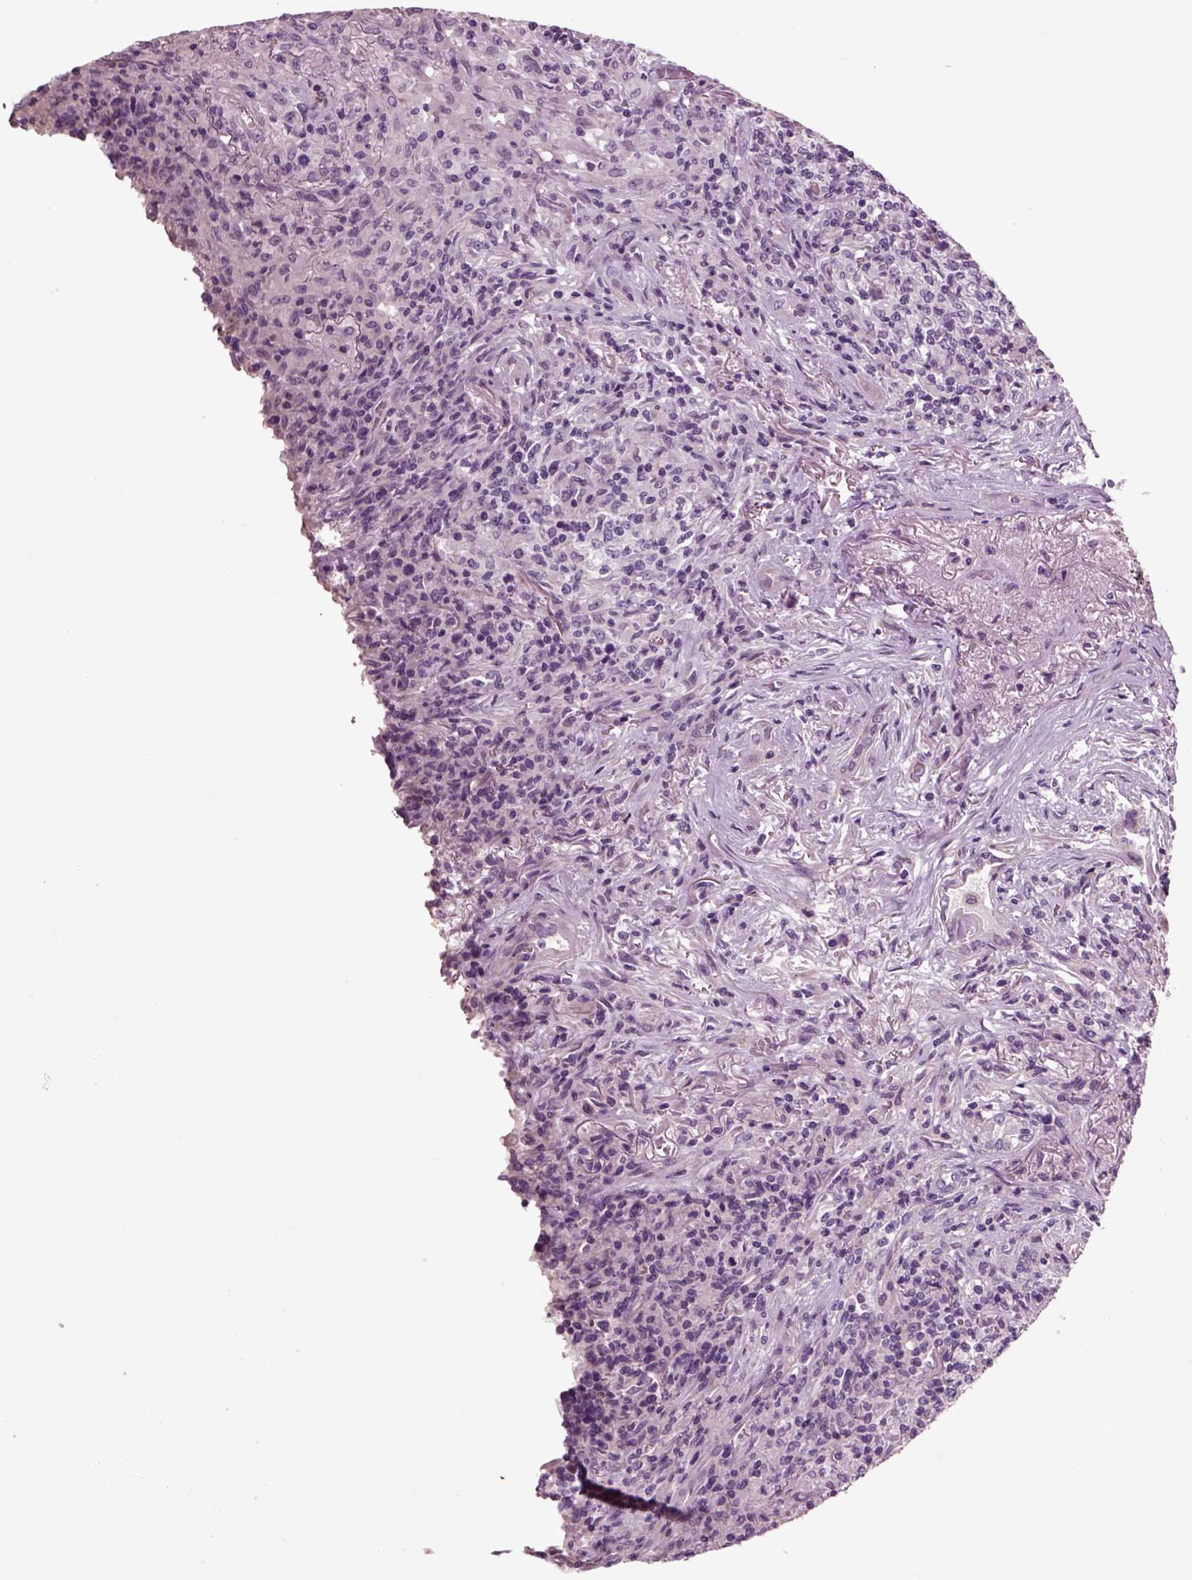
{"staining": {"intensity": "negative", "quantity": "none", "location": "none"}, "tissue": "lymphoma", "cell_type": "Tumor cells", "image_type": "cancer", "snomed": [{"axis": "morphology", "description": "Malignant lymphoma, non-Hodgkin's type, High grade"}, {"axis": "topography", "description": "Lung"}], "caption": "This is a image of IHC staining of malignant lymphoma, non-Hodgkin's type (high-grade), which shows no staining in tumor cells.", "gene": "CHGB", "patient": {"sex": "male", "age": 79}}